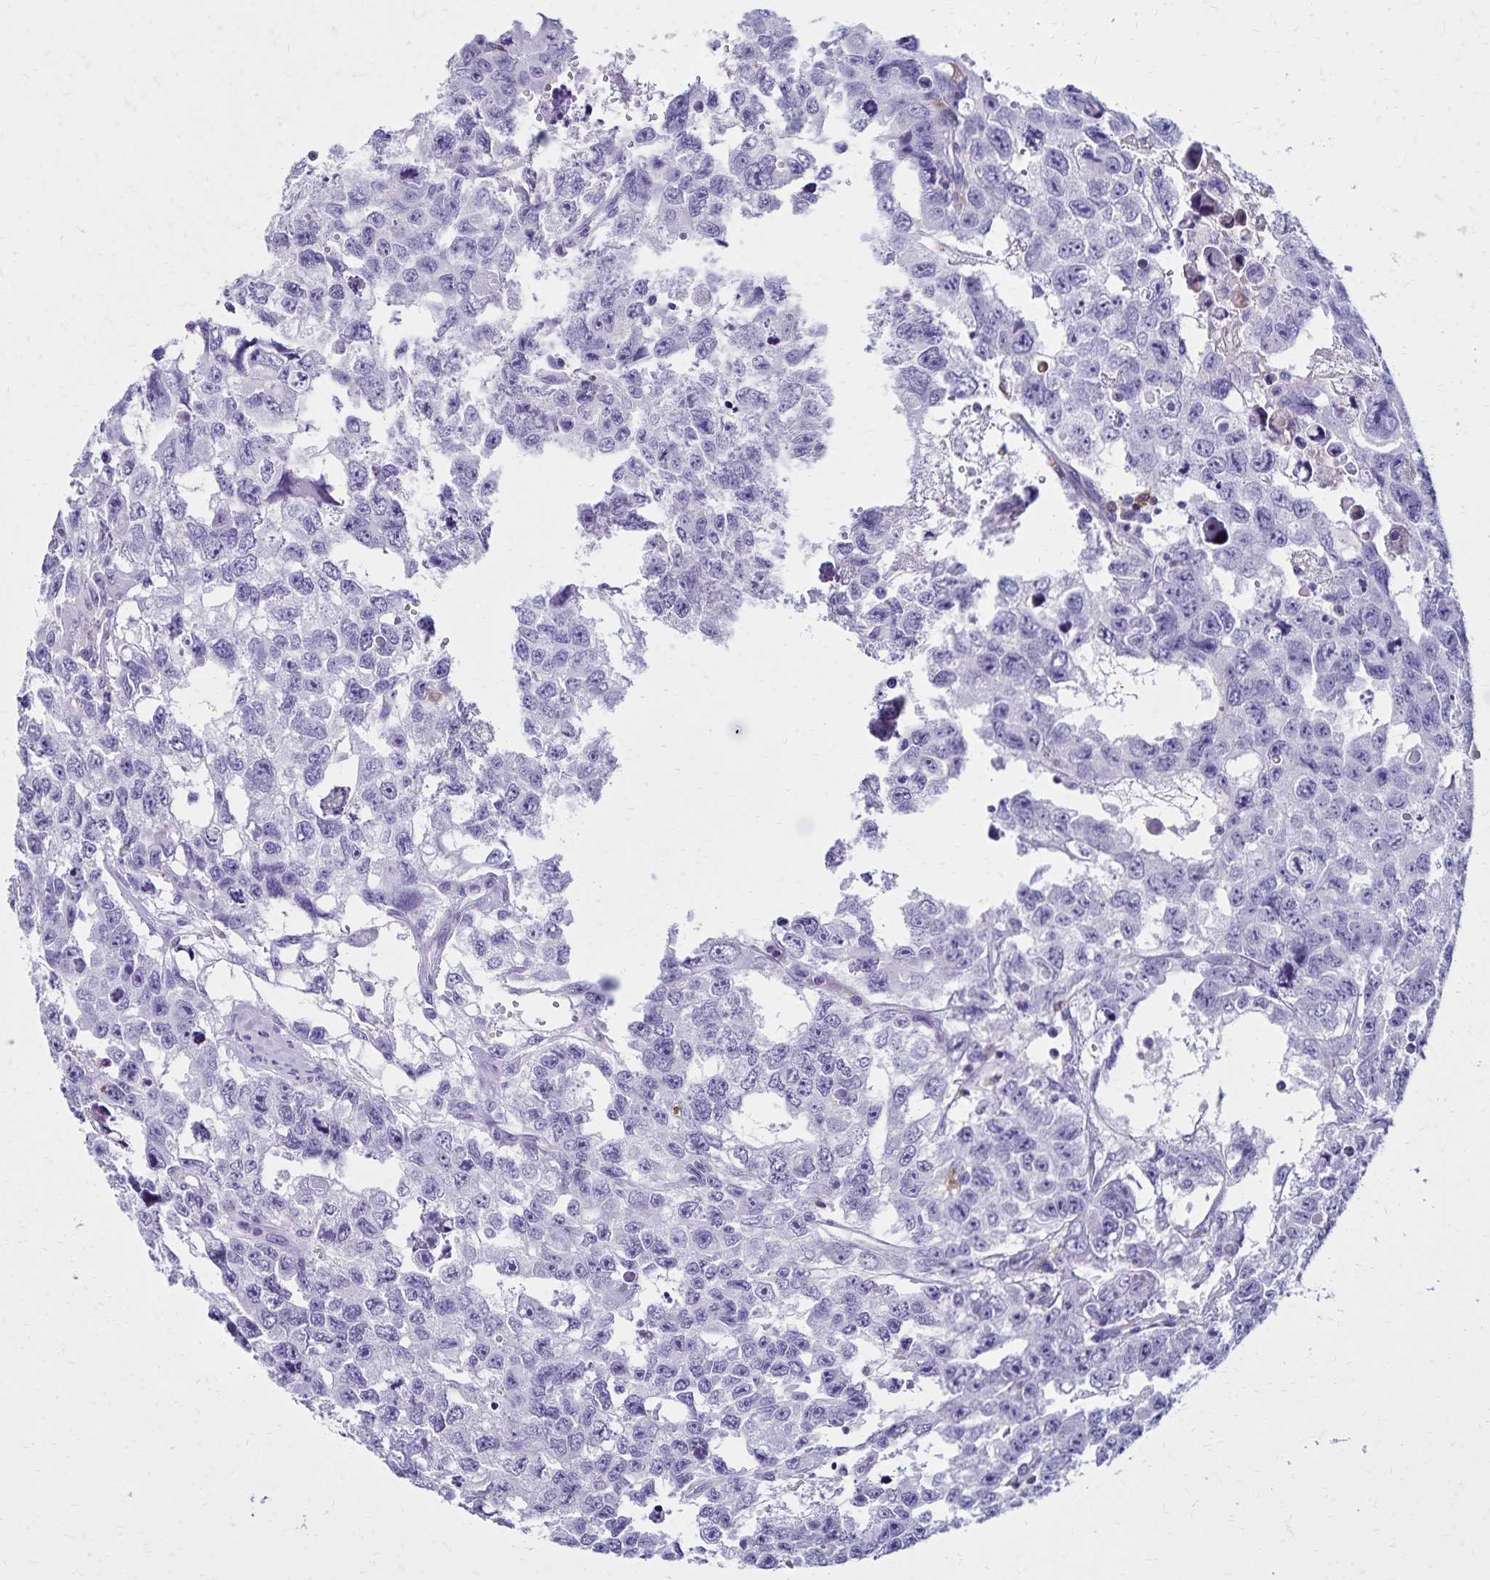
{"staining": {"intensity": "negative", "quantity": "none", "location": "none"}, "tissue": "testis cancer", "cell_type": "Tumor cells", "image_type": "cancer", "snomed": [{"axis": "morphology", "description": "Seminoma, NOS"}, {"axis": "topography", "description": "Testis"}], "caption": "Tumor cells are negative for protein expression in human testis seminoma.", "gene": "CD27", "patient": {"sex": "male", "age": 26}}